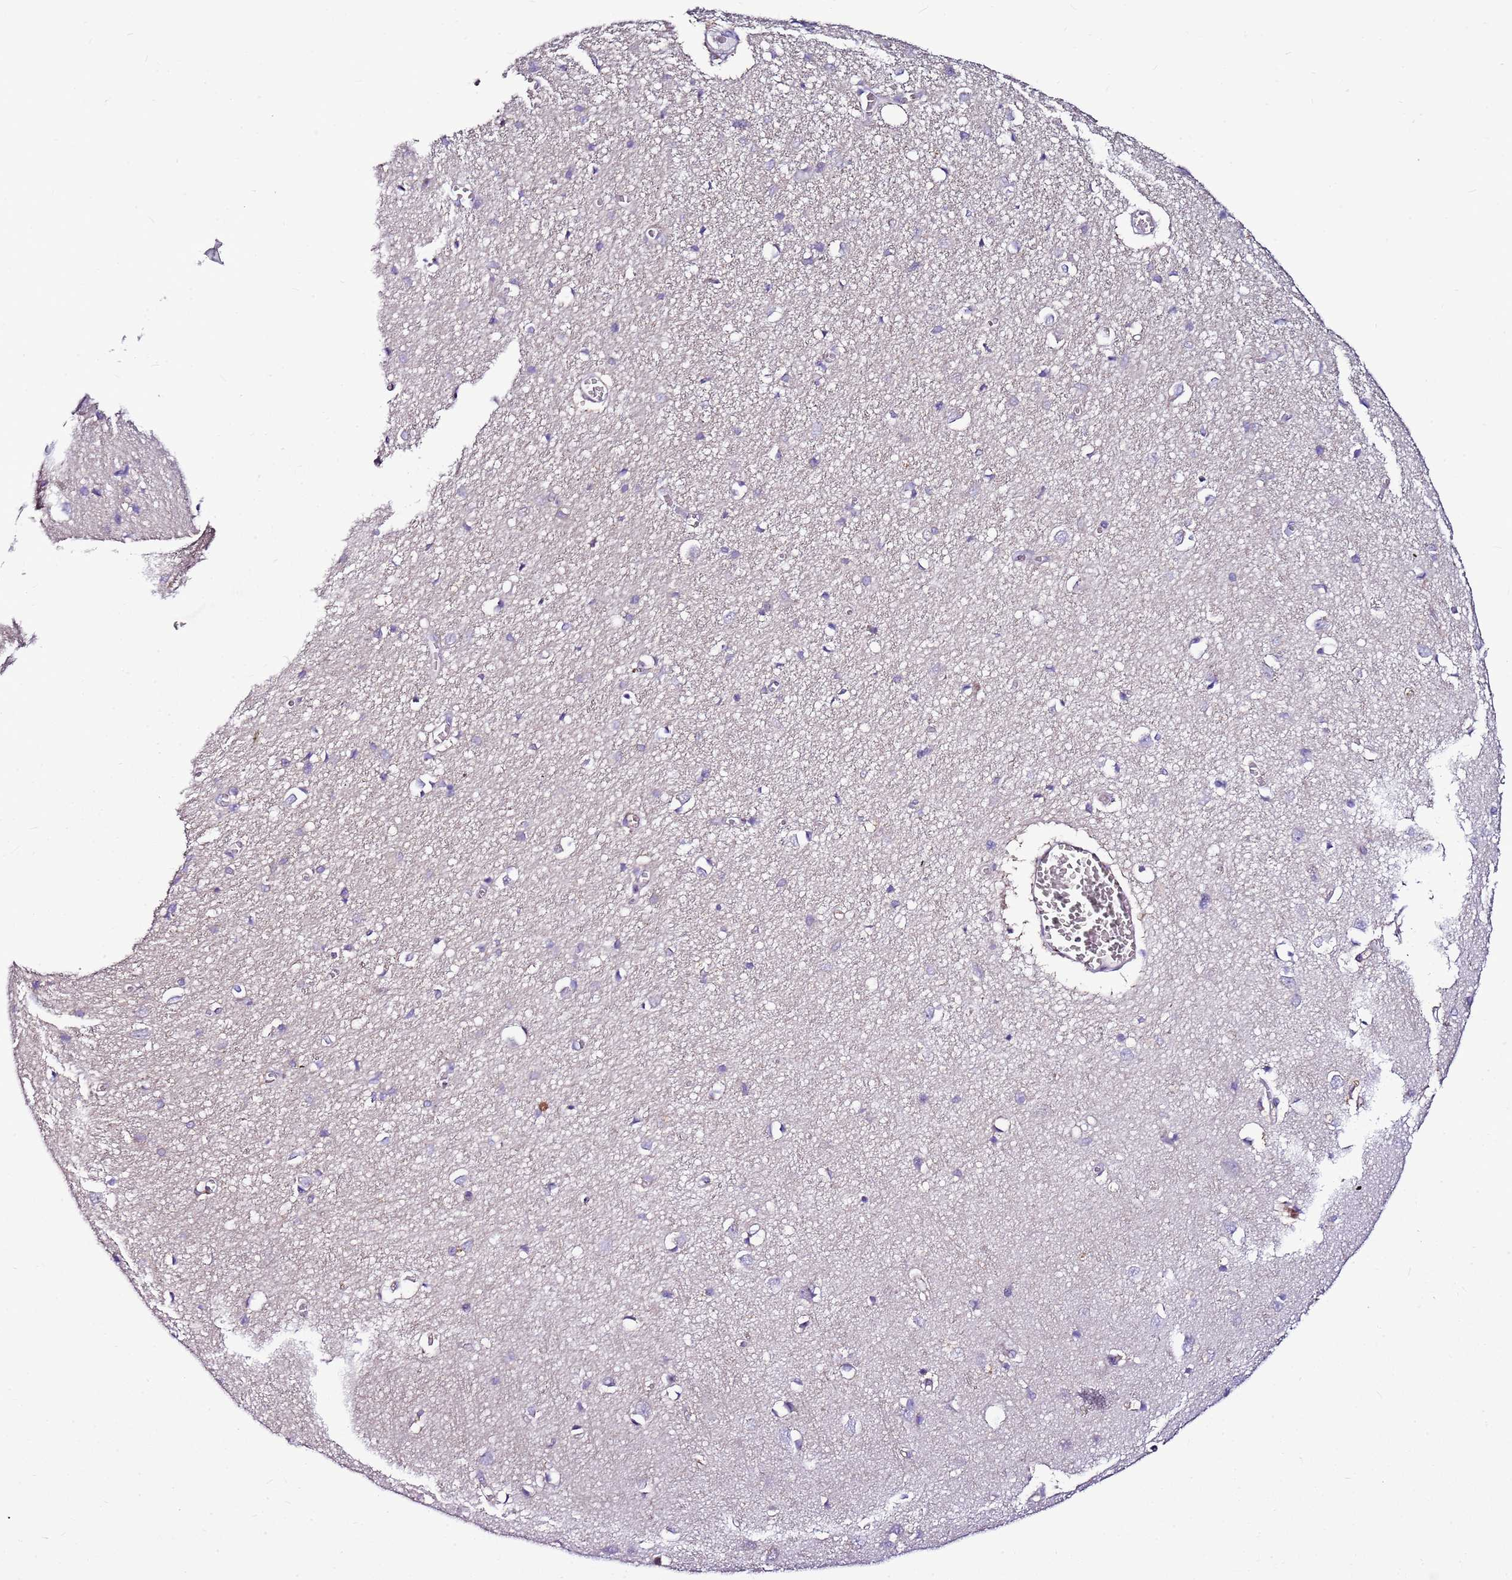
{"staining": {"intensity": "negative", "quantity": "none", "location": "none"}, "tissue": "cerebral cortex", "cell_type": "Endothelial cells", "image_type": "normal", "snomed": [{"axis": "morphology", "description": "Normal tissue, NOS"}, {"axis": "topography", "description": "Cerebral cortex"}], "caption": "An immunohistochemistry micrograph of unremarkable cerebral cortex is shown. There is no staining in endothelial cells of cerebral cortex.", "gene": "ATXN2L", "patient": {"sex": "female", "age": 64}}